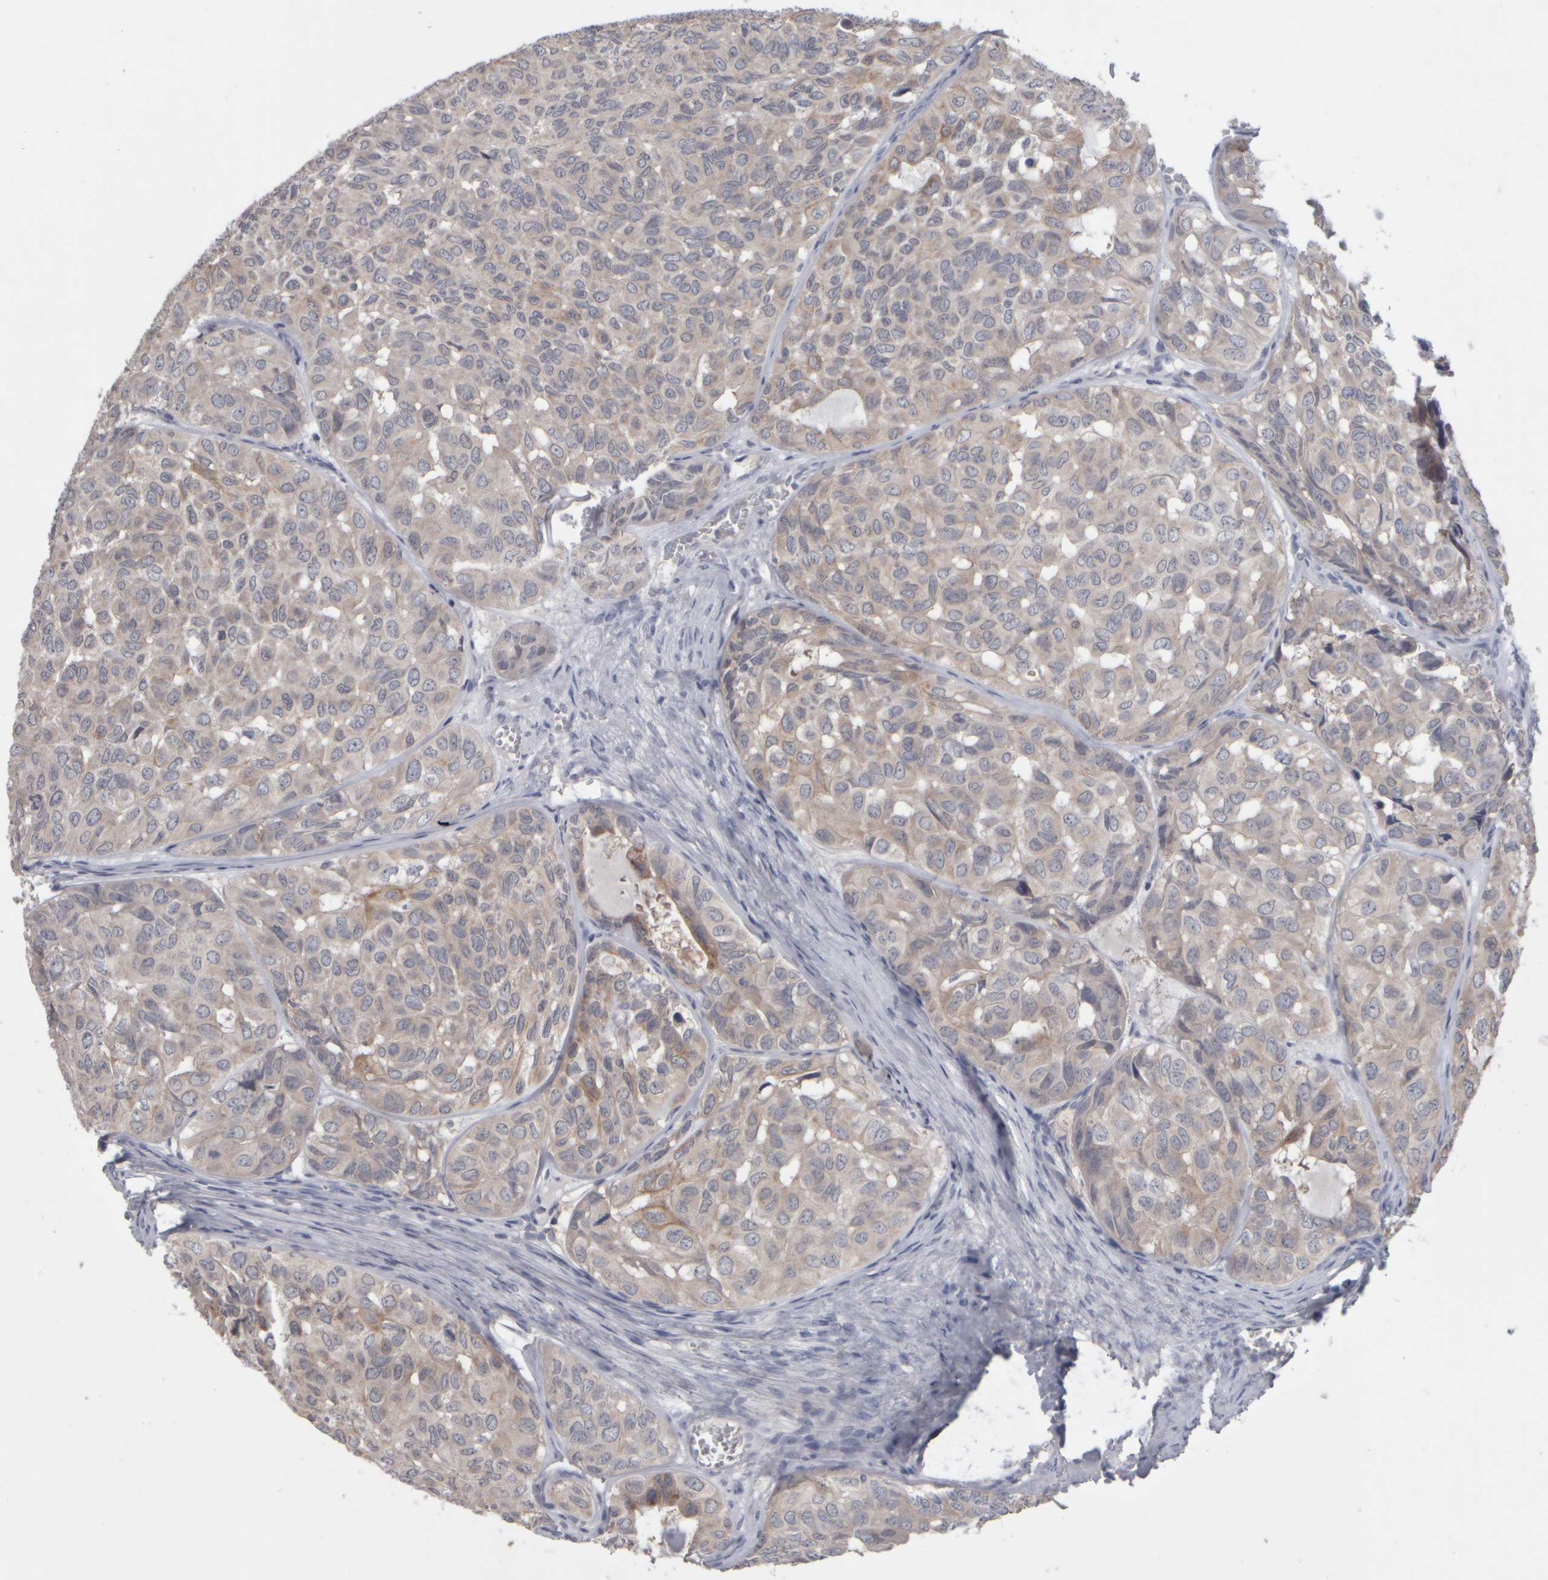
{"staining": {"intensity": "weak", "quantity": "25%-75%", "location": "cytoplasmic/membranous"}, "tissue": "head and neck cancer", "cell_type": "Tumor cells", "image_type": "cancer", "snomed": [{"axis": "morphology", "description": "Adenocarcinoma, NOS"}, {"axis": "topography", "description": "Salivary gland, NOS"}, {"axis": "topography", "description": "Head-Neck"}], "caption": "High-magnification brightfield microscopy of head and neck cancer (adenocarcinoma) stained with DAB (3,3'-diaminobenzidine) (brown) and counterstained with hematoxylin (blue). tumor cells exhibit weak cytoplasmic/membranous expression is seen in about25%-75% of cells. (DAB (3,3'-diaminobenzidine) = brown stain, brightfield microscopy at high magnification).", "gene": "EPHX2", "patient": {"sex": "female", "age": 76}}